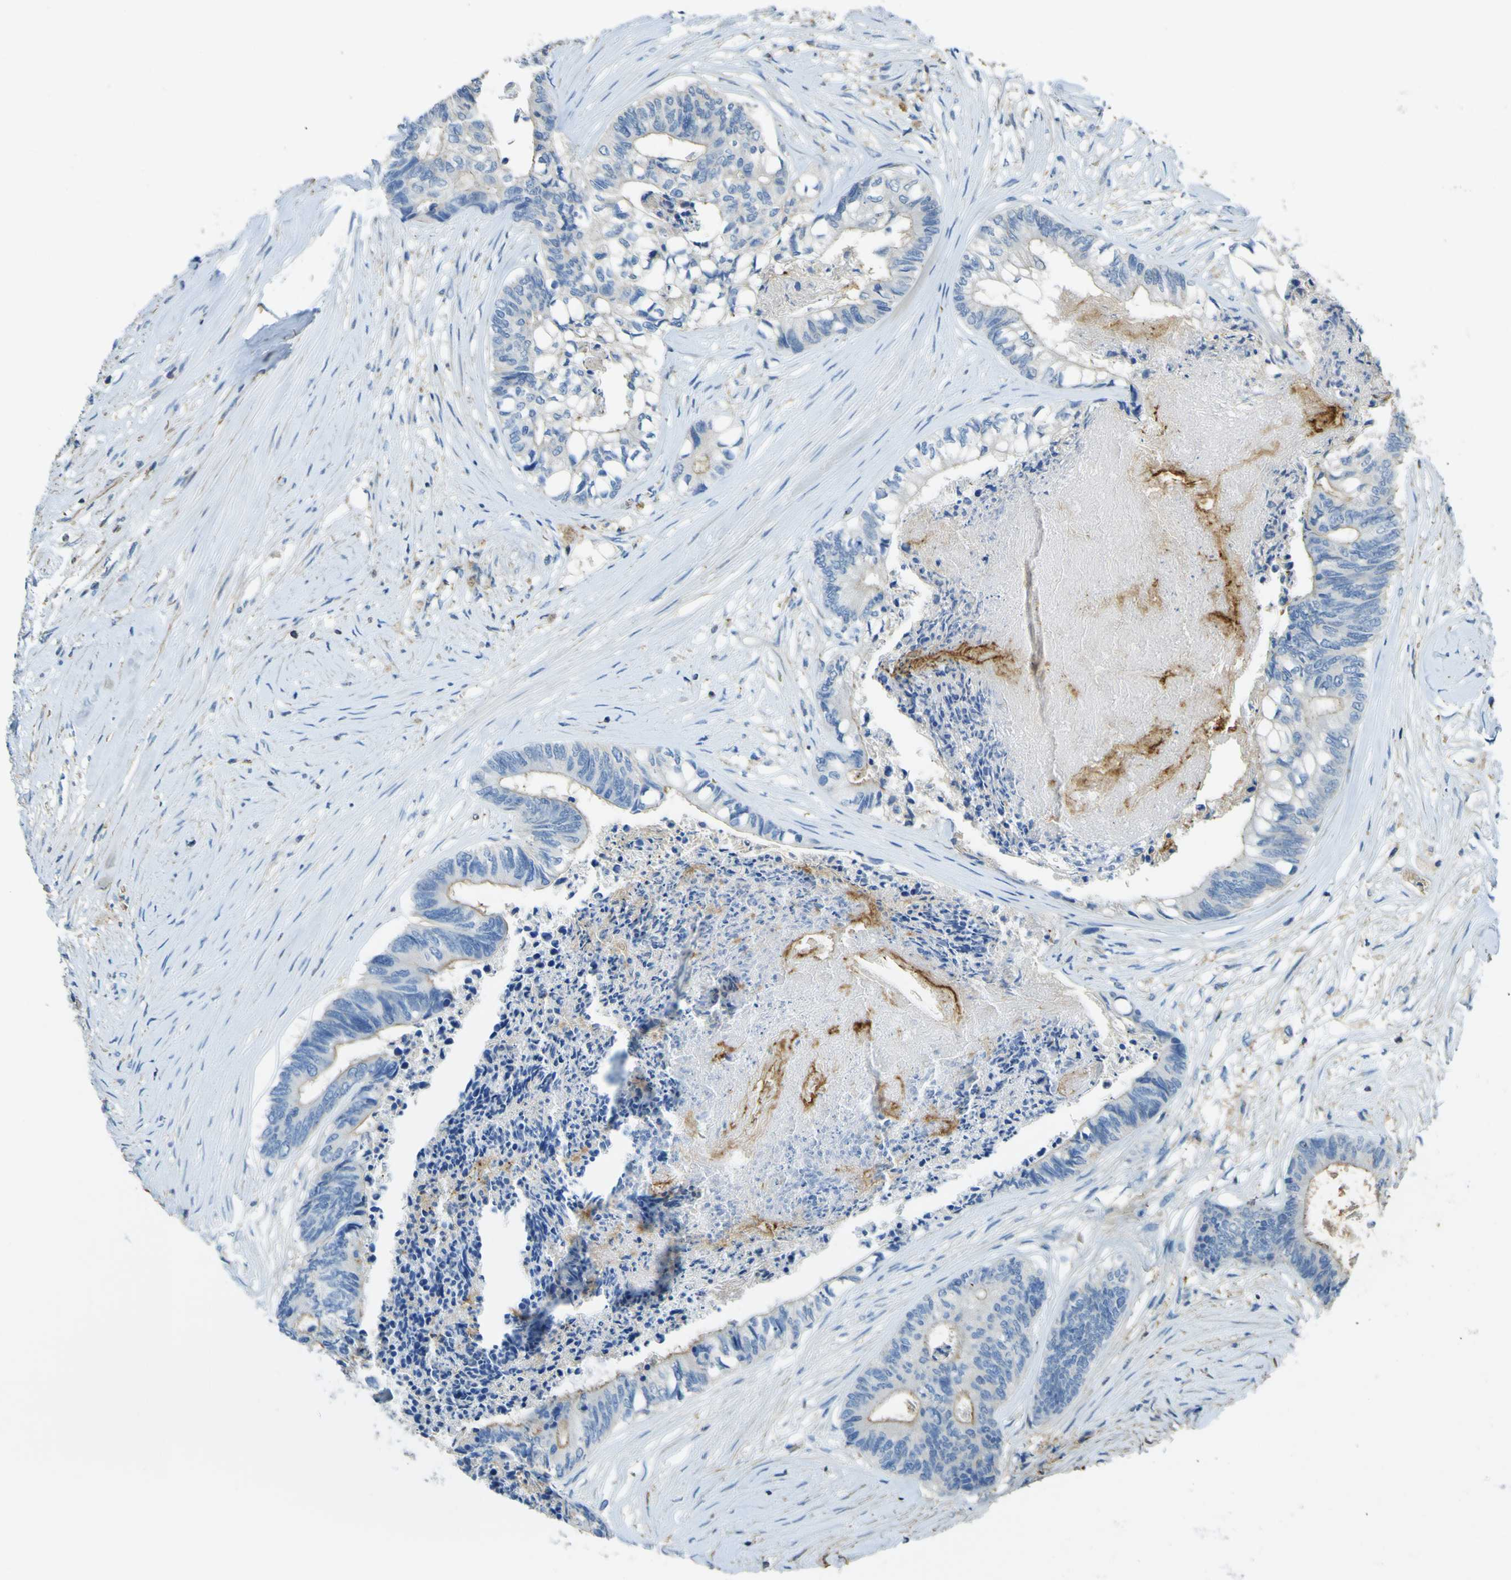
{"staining": {"intensity": "weak", "quantity": ">75%", "location": "cytoplasmic/membranous"}, "tissue": "colorectal cancer", "cell_type": "Tumor cells", "image_type": "cancer", "snomed": [{"axis": "morphology", "description": "Adenocarcinoma, NOS"}, {"axis": "topography", "description": "Rectum"}], "caption": "Weak cytoplasmic/membranous staining for a protein is present in about >75% of tumor cells of colorectal cancer using immunohistochemistry (IHC).", "gene": "OGN", "patient": {"sex": "male", "age": 63}}